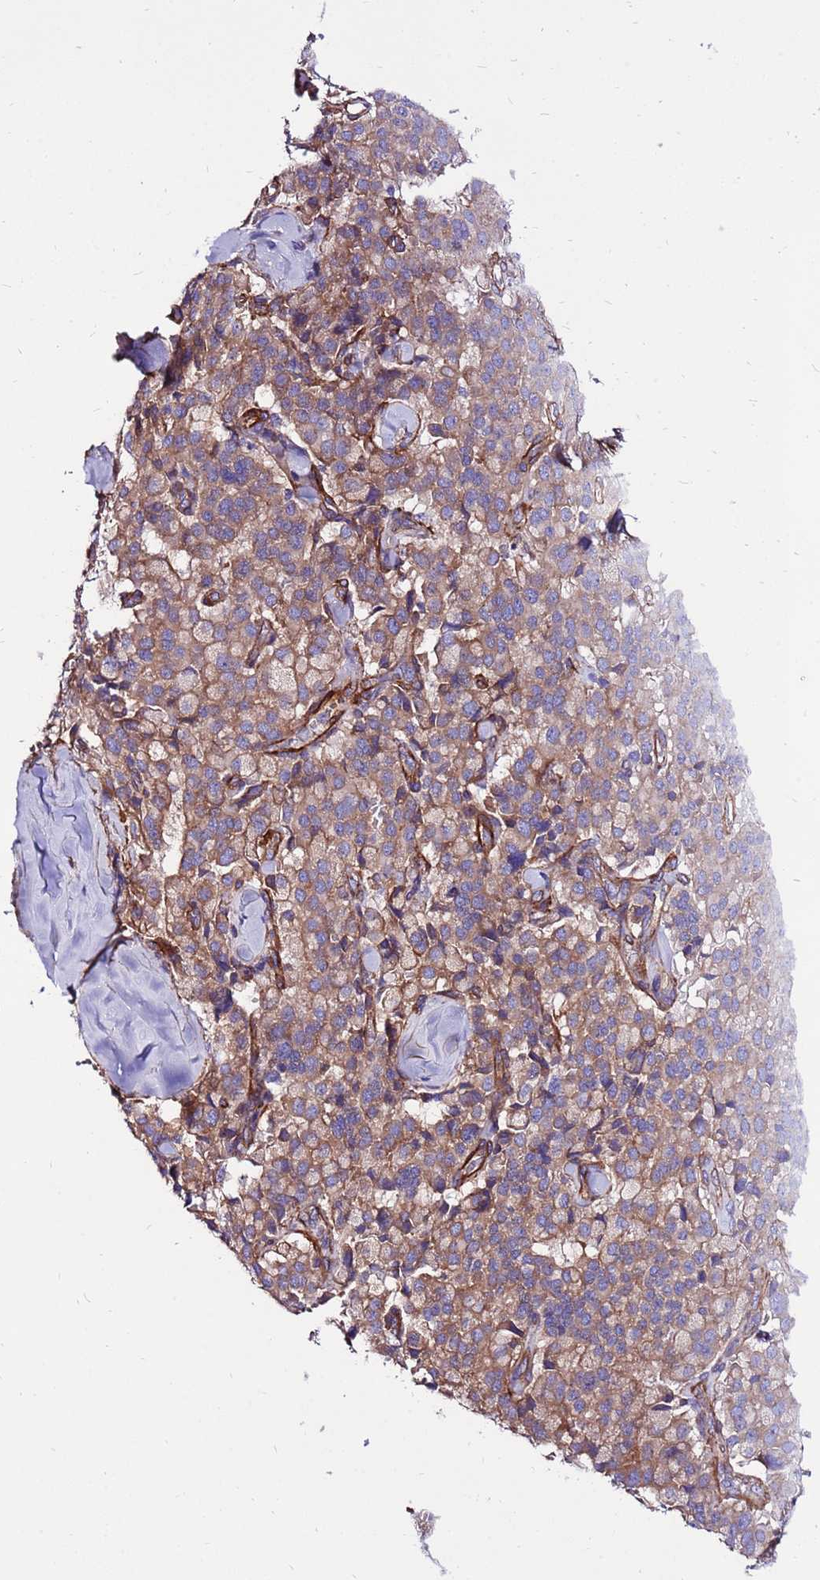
{"staining": {"intensity": "moderate", "quantity": ">75%", "location": "cytoplasmic/membranous"}, "tissue": "pancreatic cancer", "cell_type": "Tumor cells", "image_type": "cancer", "snomed": [{"axis": "morphology", "description": "Adenocarcinoma, NOS"}, {"axis": "topography", "description": "Pancreas"}], "caption": "Protein staining of adenocarcinoma (pancreatic) tissue shows moderate cytoplasmic/membranous positivity in approximately >75% of tumor cells.", "gene": "EI24", "patient": {"sex": "male", "age": 65}}